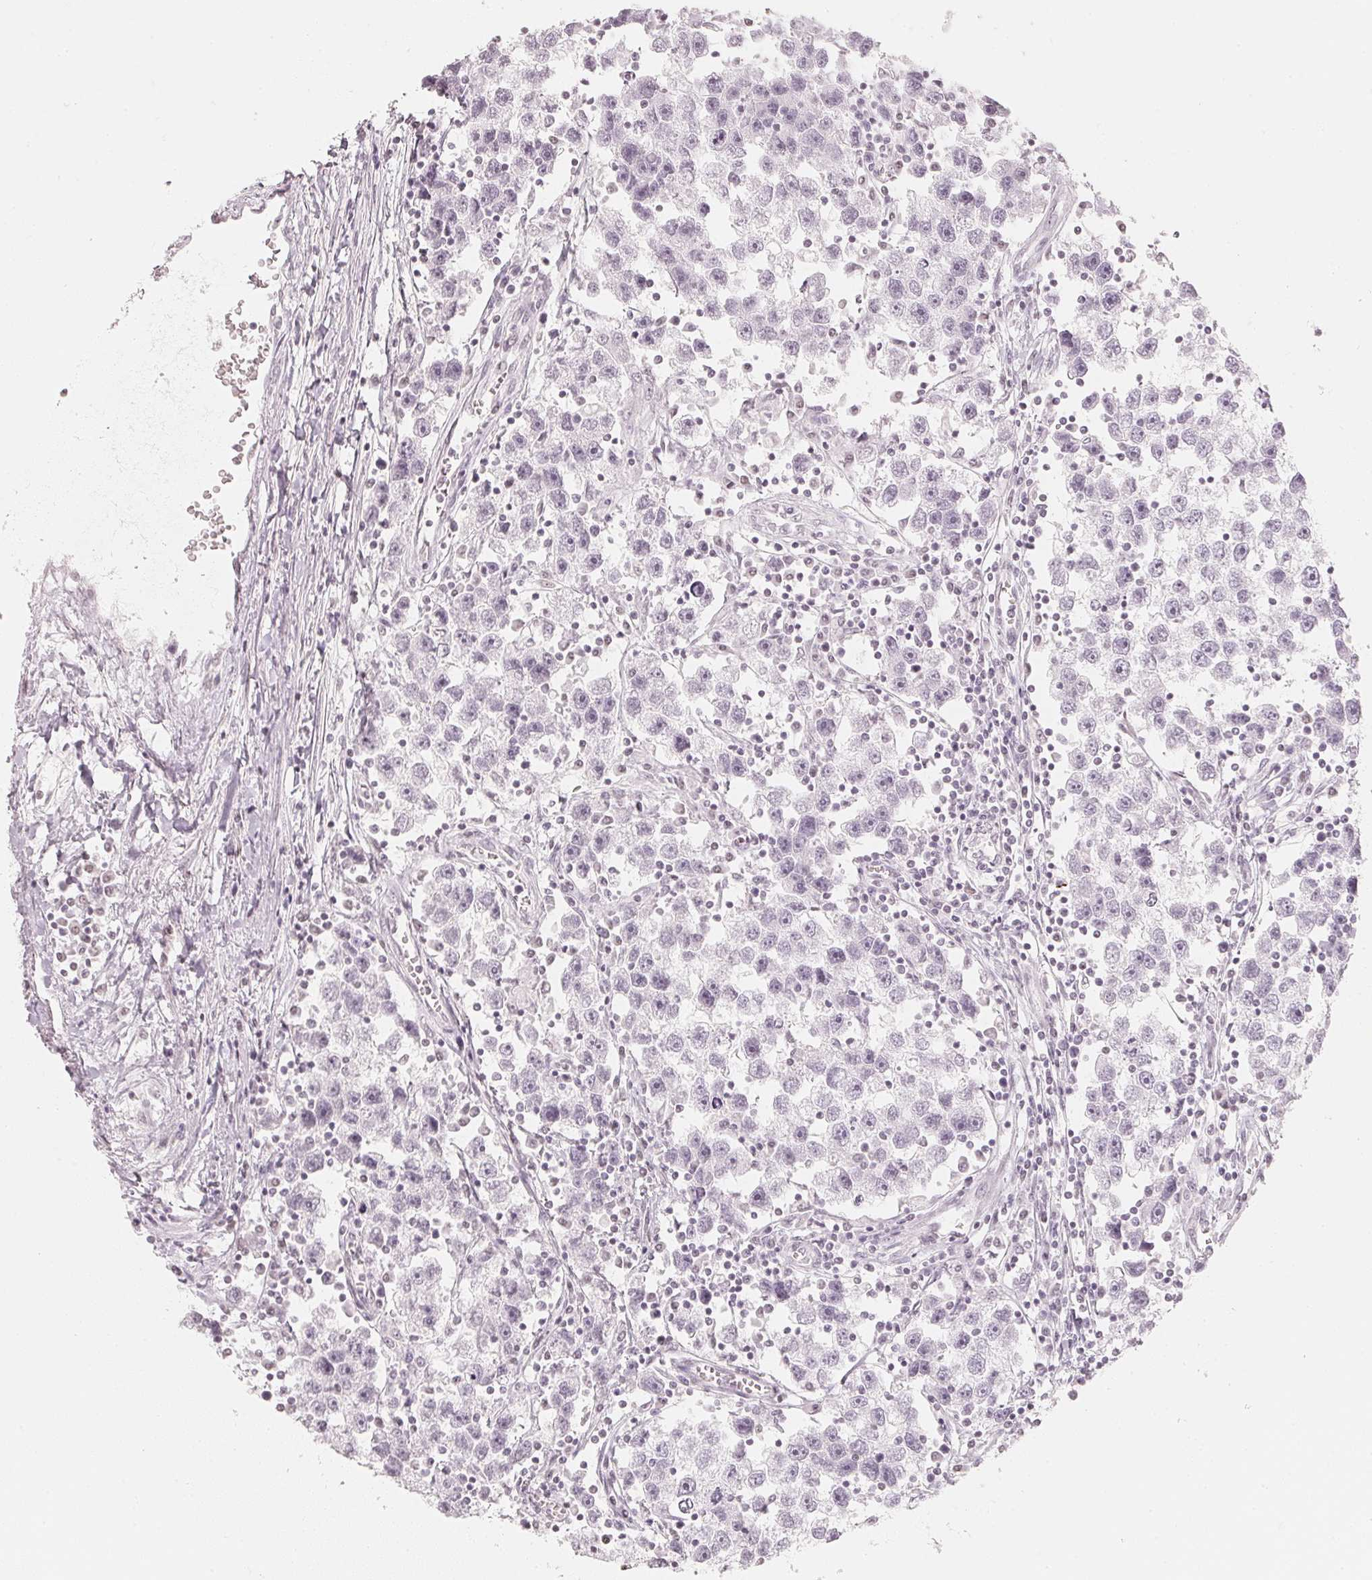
{"staining": {"intensity": "negative", "quantity": "none", "location": "none"}, "tissue": "testis cancer", "cell_type": "Tumor cells", "image_type": "cancer", "snomed": [{"axis": "morphology", "description": "Seminoma, NOS"}, {"axis": "topography", "description": "Testis"}], "caption": "This is an immunohistochemistry histopathology image of human testis seminoma. There is no staining in tumor cells.", "gene": "SLC22A8", "patient": {"sex": "male", "age": 30}}